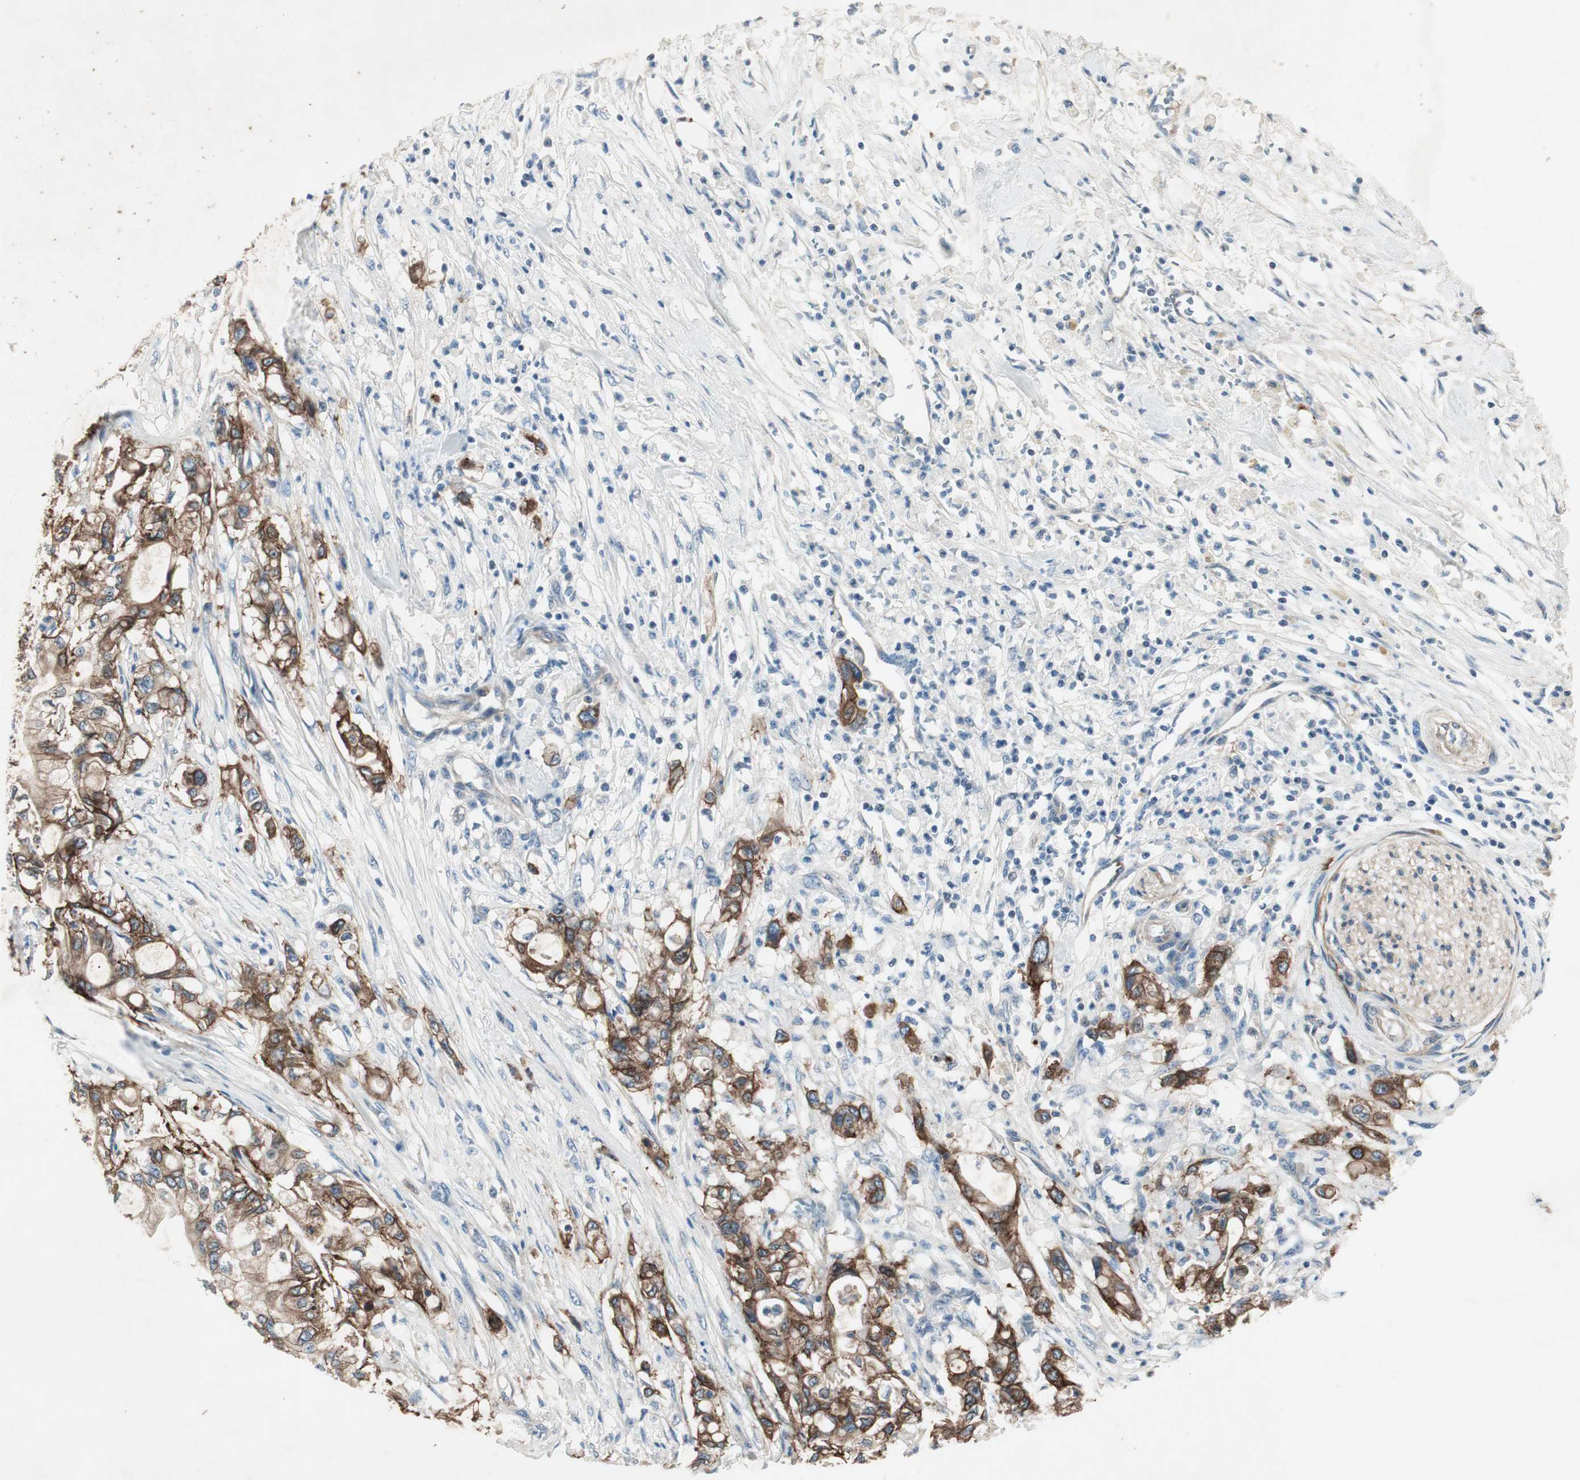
{"staining": {"intensity": "strong", "quantity": ">75%", "location": "cytoplasmic/membranous"}, "tissue": "pancreatic cancer", "cell_type": "Tumor cells", "image_type": "cancer", "snomed": [{"axis": "morphology", "description": "Adenocarcinoma, NOS"}, {"axis": "topography", "description": "Pancreas"}], "caption": "Approximately >75% of tumor cells in human adenocarcinoma (pancreatic) exhibit strong cytoplasmic/membranous protein staining as visualized by brown immunohistochemical staining.", "gene": "ITGB4", "patient": {"sex": "male", "age": 79}}